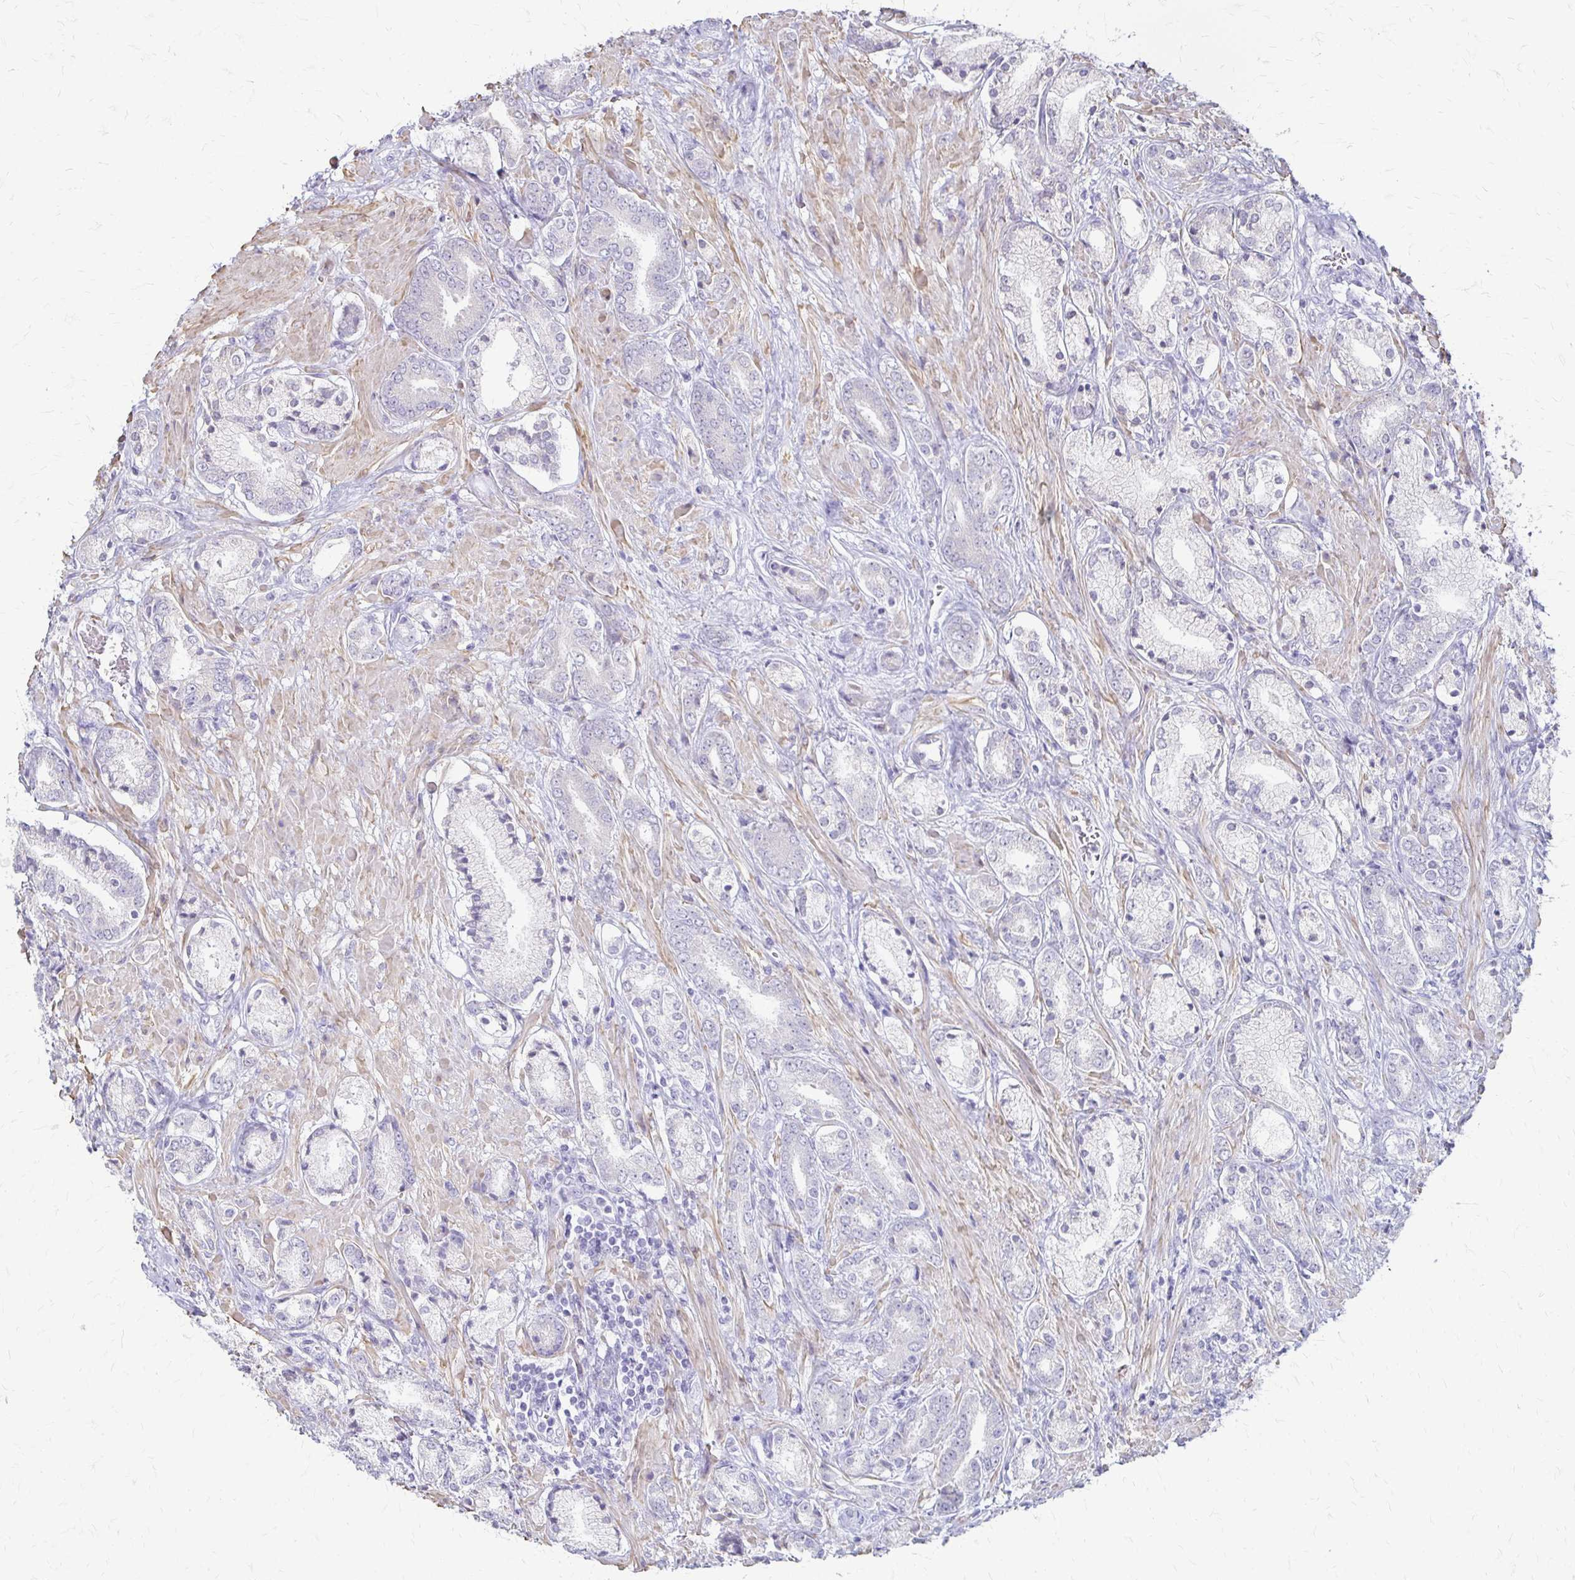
{"staining": {"intensity": "negative", "quantity": "none", "location": "none"}, "tissue": "prostate cancer", "cell_type": "Tumor cells", "image_type": "cancer", "snomed": [{"axis": "morphology", "description": "Adenocarcinoma, High grade"}, {"axis": "topography", "description": "Prostate"}], "caption": "IHC of prostate cancer shows no positivity in tumor cells.", "gene": "IVL", "patient": {"sex": "male", "age": 56}}